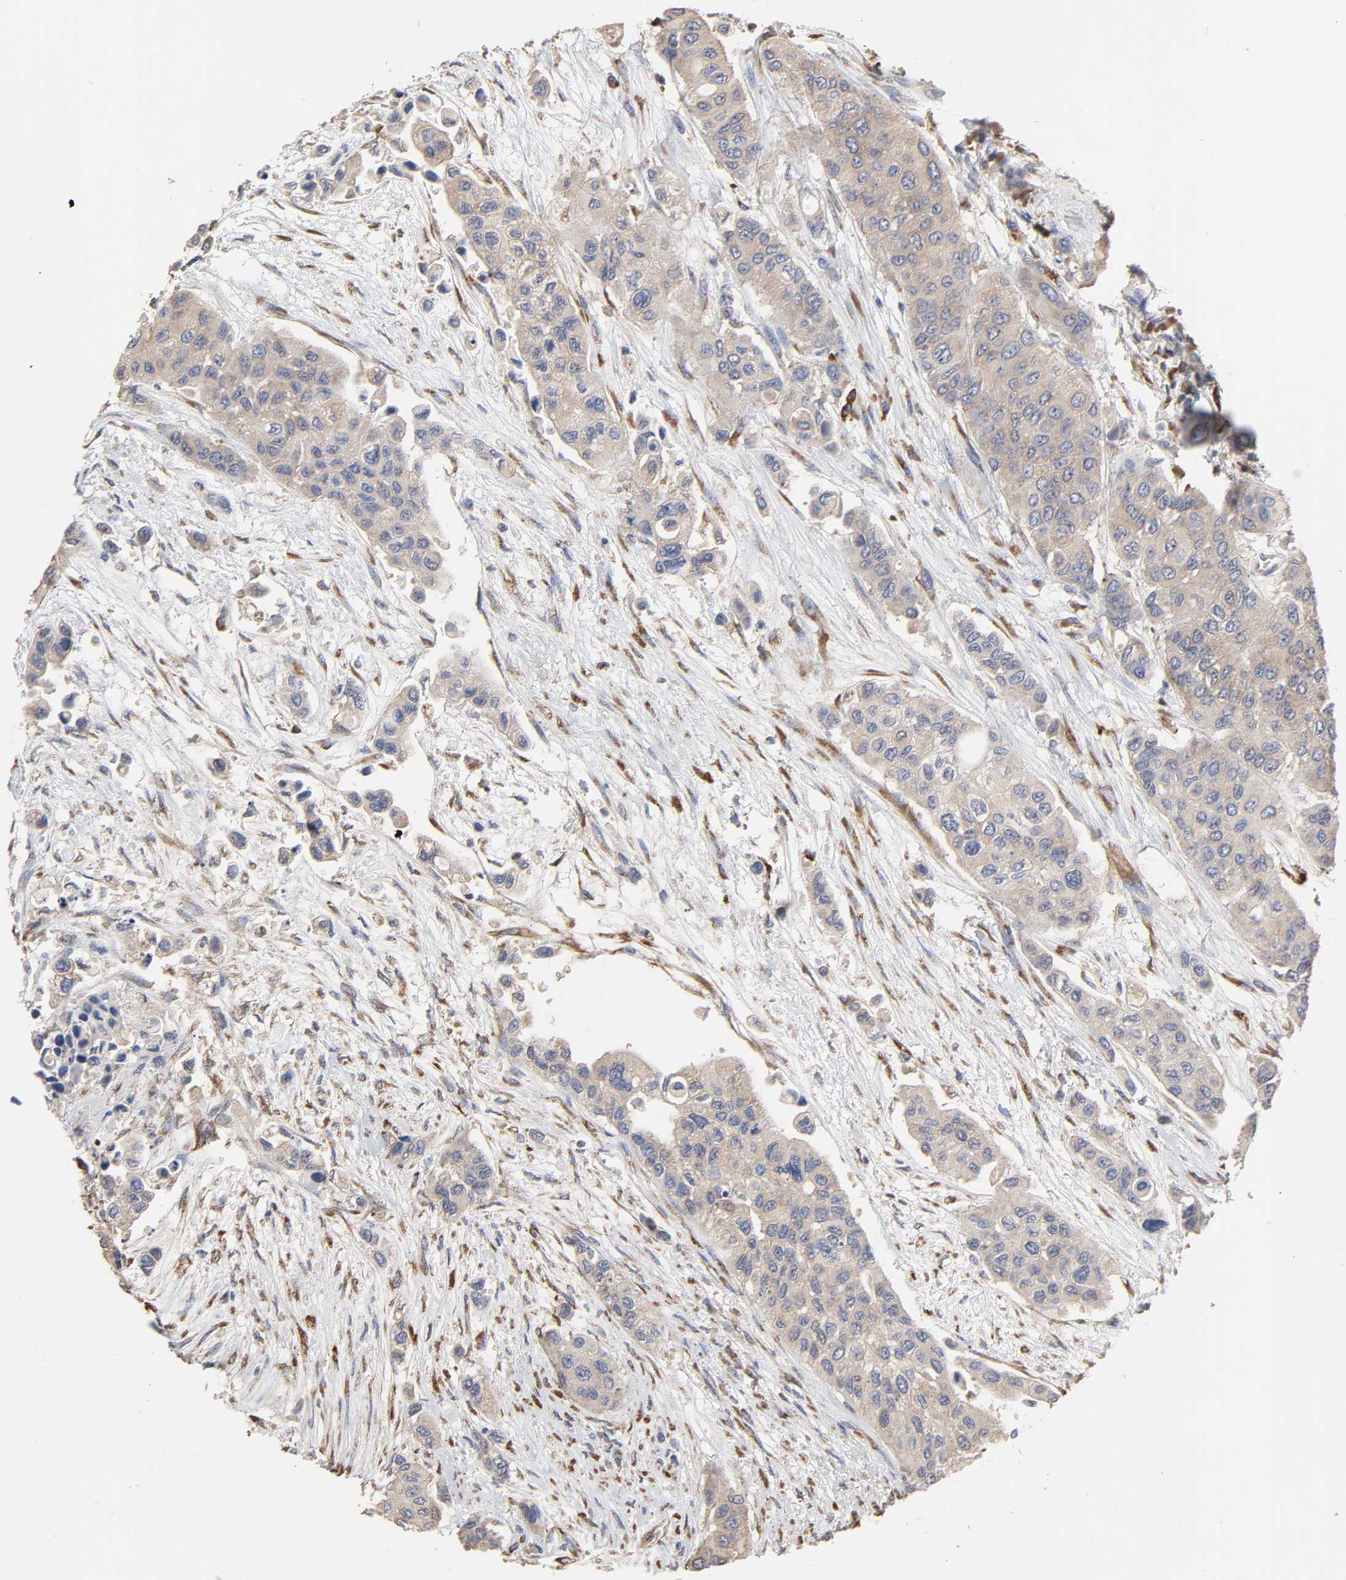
{"staining": {"intensity": "weak", "quantity": ">75%", "location": "cytoplasmic/membranous"}, "tissue": "urothelial cancer", "cell_type": "Tumor cells", "image_type": "cancer", "snomed": [{"axis": "morphology", "description": "Urothelial carcinoma, High grade"}, {"axis": "topography", "description": "Urinary bladder"}], "caption": "Immunohistochemistry (IHC) staining of urothelial cancer, which reveals low levels of weak cytoplasmic/membranous staining in approximately >75% of tumor cells indicating weak cytoplasmic/membranous protein expression. The staining was performed using DAB (brown) for protein detection and nuclei were counterstained in hematoxylin (blue).", "gene": "EIF4G2", "patient": {"sex": "female", "age": 56}}